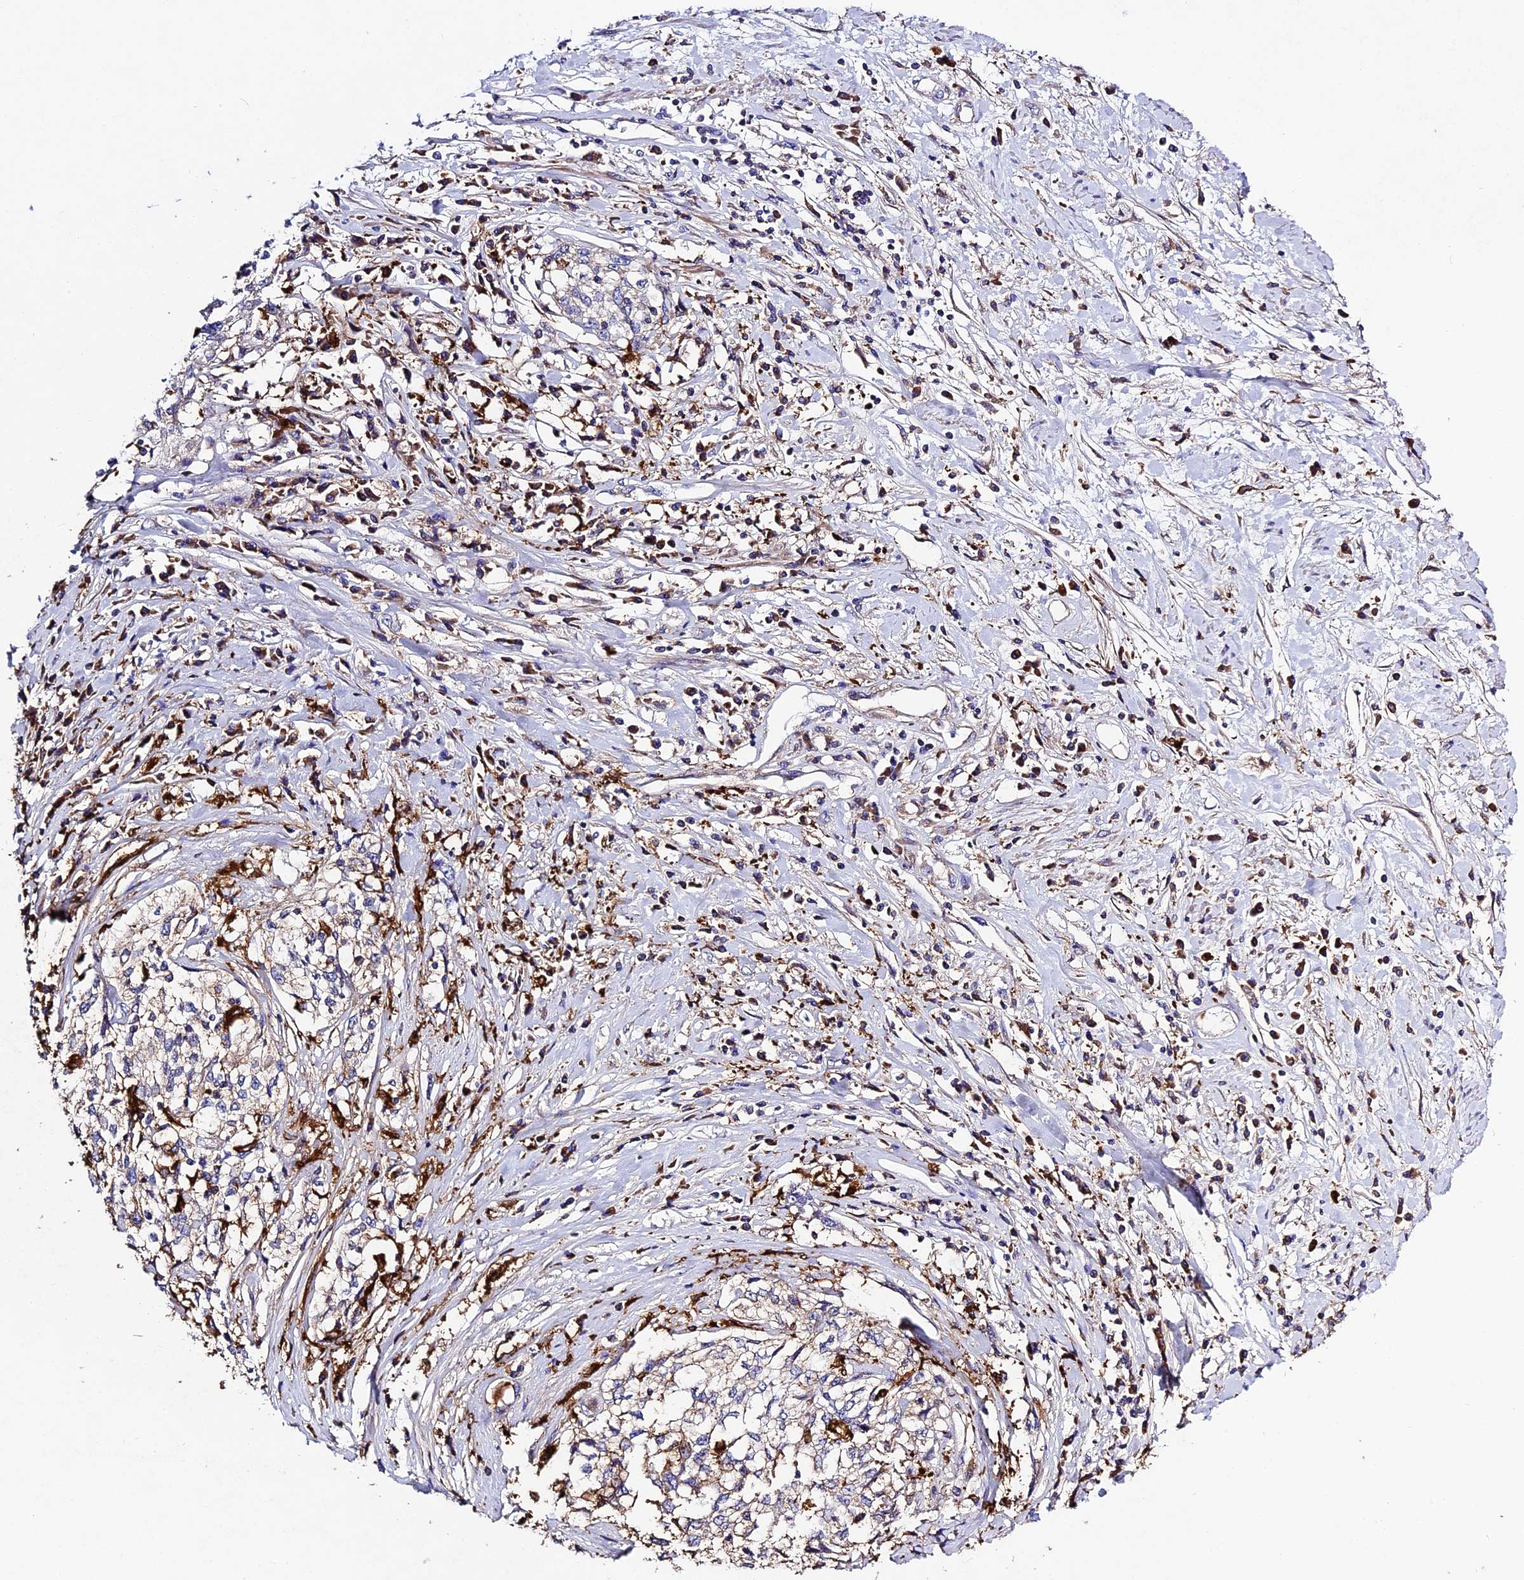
{"staining": {"intensity": "negative", "quantity": "none", "location": "none"}, "tissue": "cervical cancer", "cell_type": "Tumor cells", "image_type": "cancer", "snomed": [{"axis": "morphology", "description": "Squamous cell carcinoma, NOS"}, {"axis": "topography", "description": "Cervix"}], "caption": "Protein analysis of cervical squamous cell carcinoma demonstrates no significant expression in tumor cells.", "gene": "CILP2", "patient": {"sex": "female", "age": 57}}